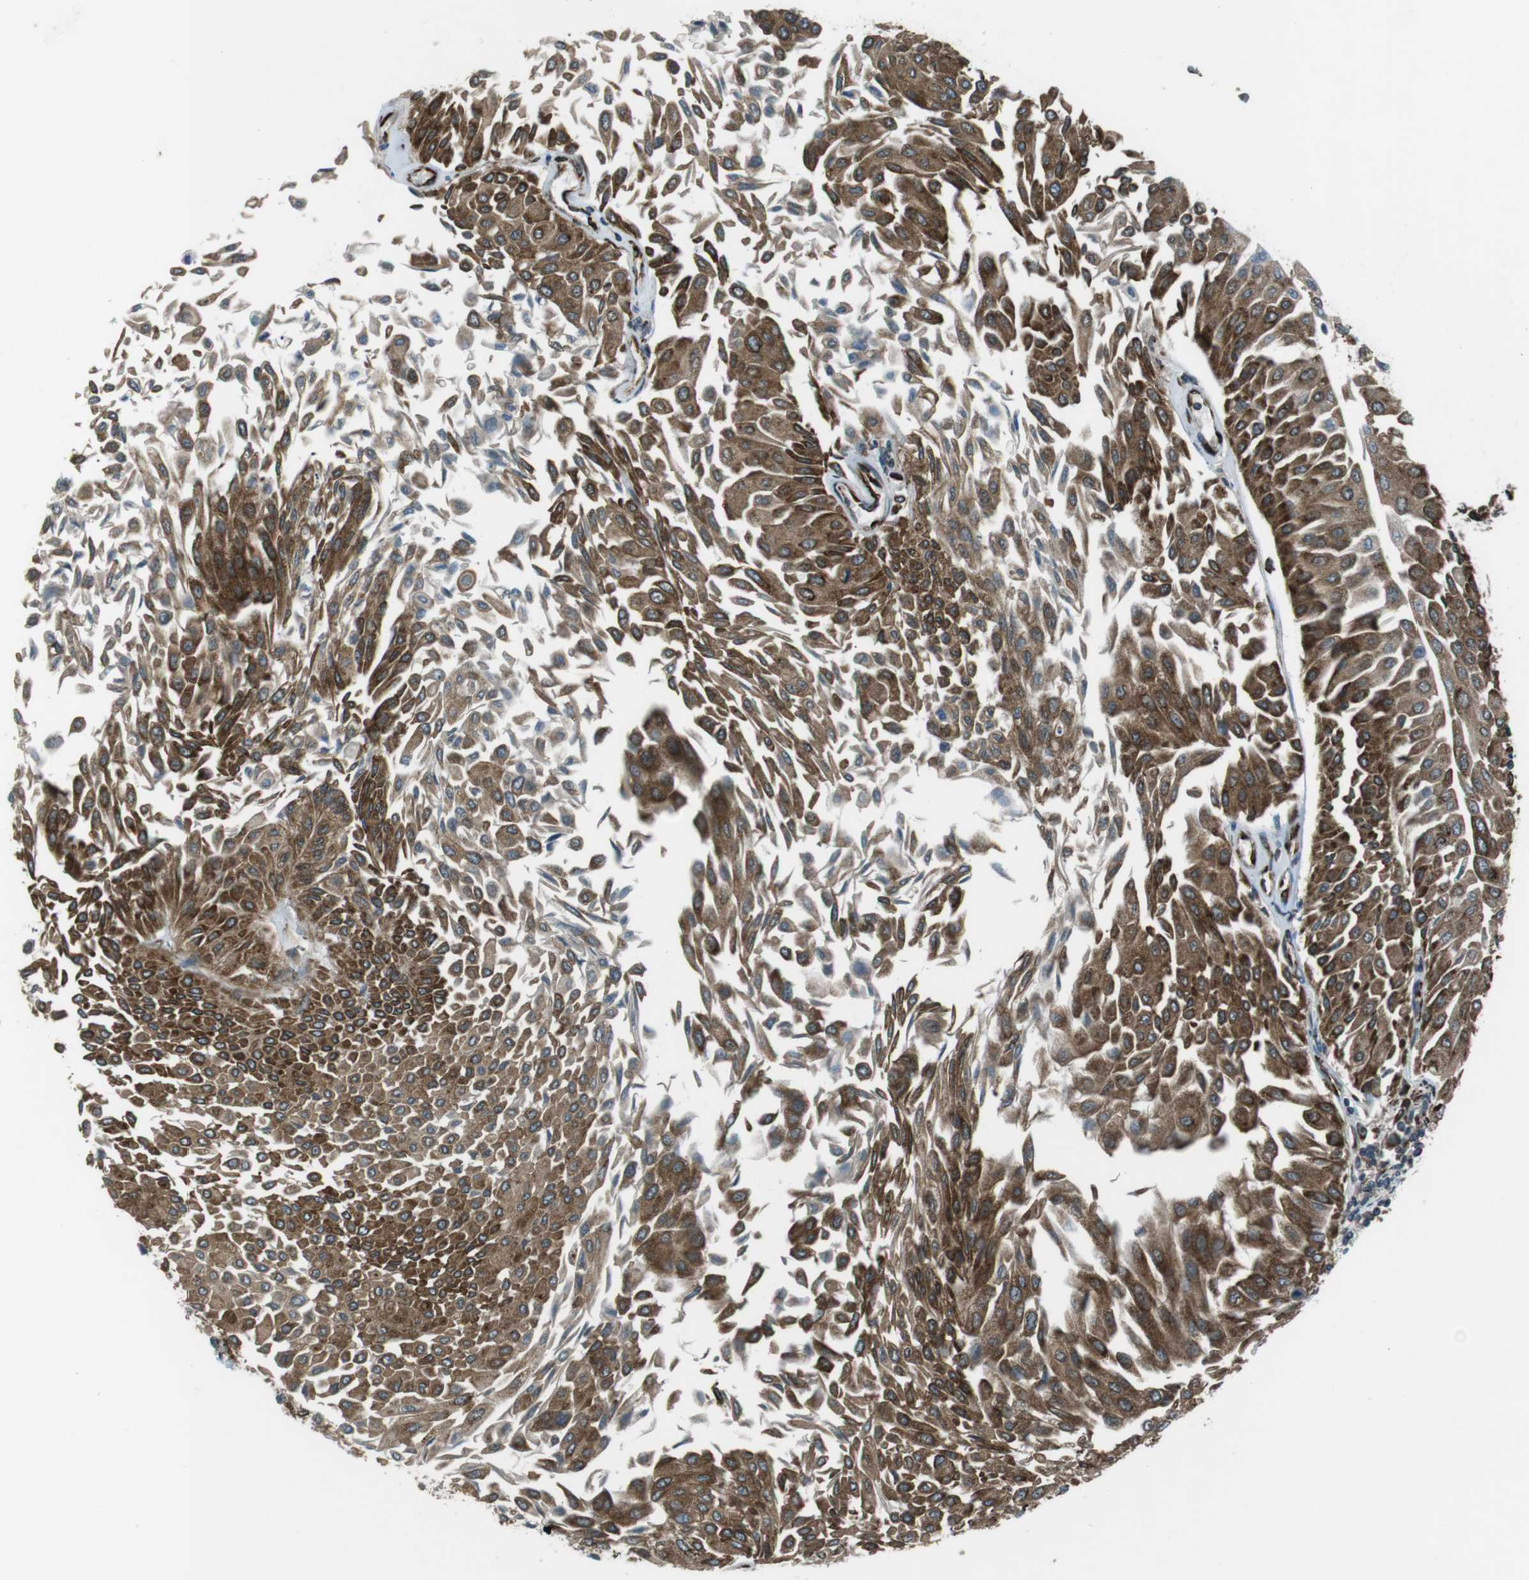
{"staining": {"intensity": "strong", "quantity": ">75%", "location": "cytoplasmic/membranous"}, "tissue": "urothelial cancer", "cell_type": "Tumor cells", "image_type": "cancer", "snomed": [{"axis": "morphology", "description": "Urothelial carcinoma, Low grade"}, {"axis": "topography", "description": "Urinary bladder"}], "caption": "This is an image of immunohistochemistry (IHC) staining of low-grade urothelial carcinoma, which shows strong expression in the cytoplasmic/membranous of tumor cells.", "gene": "KTN1", "patient": {"sex": "male", "age": 67}}